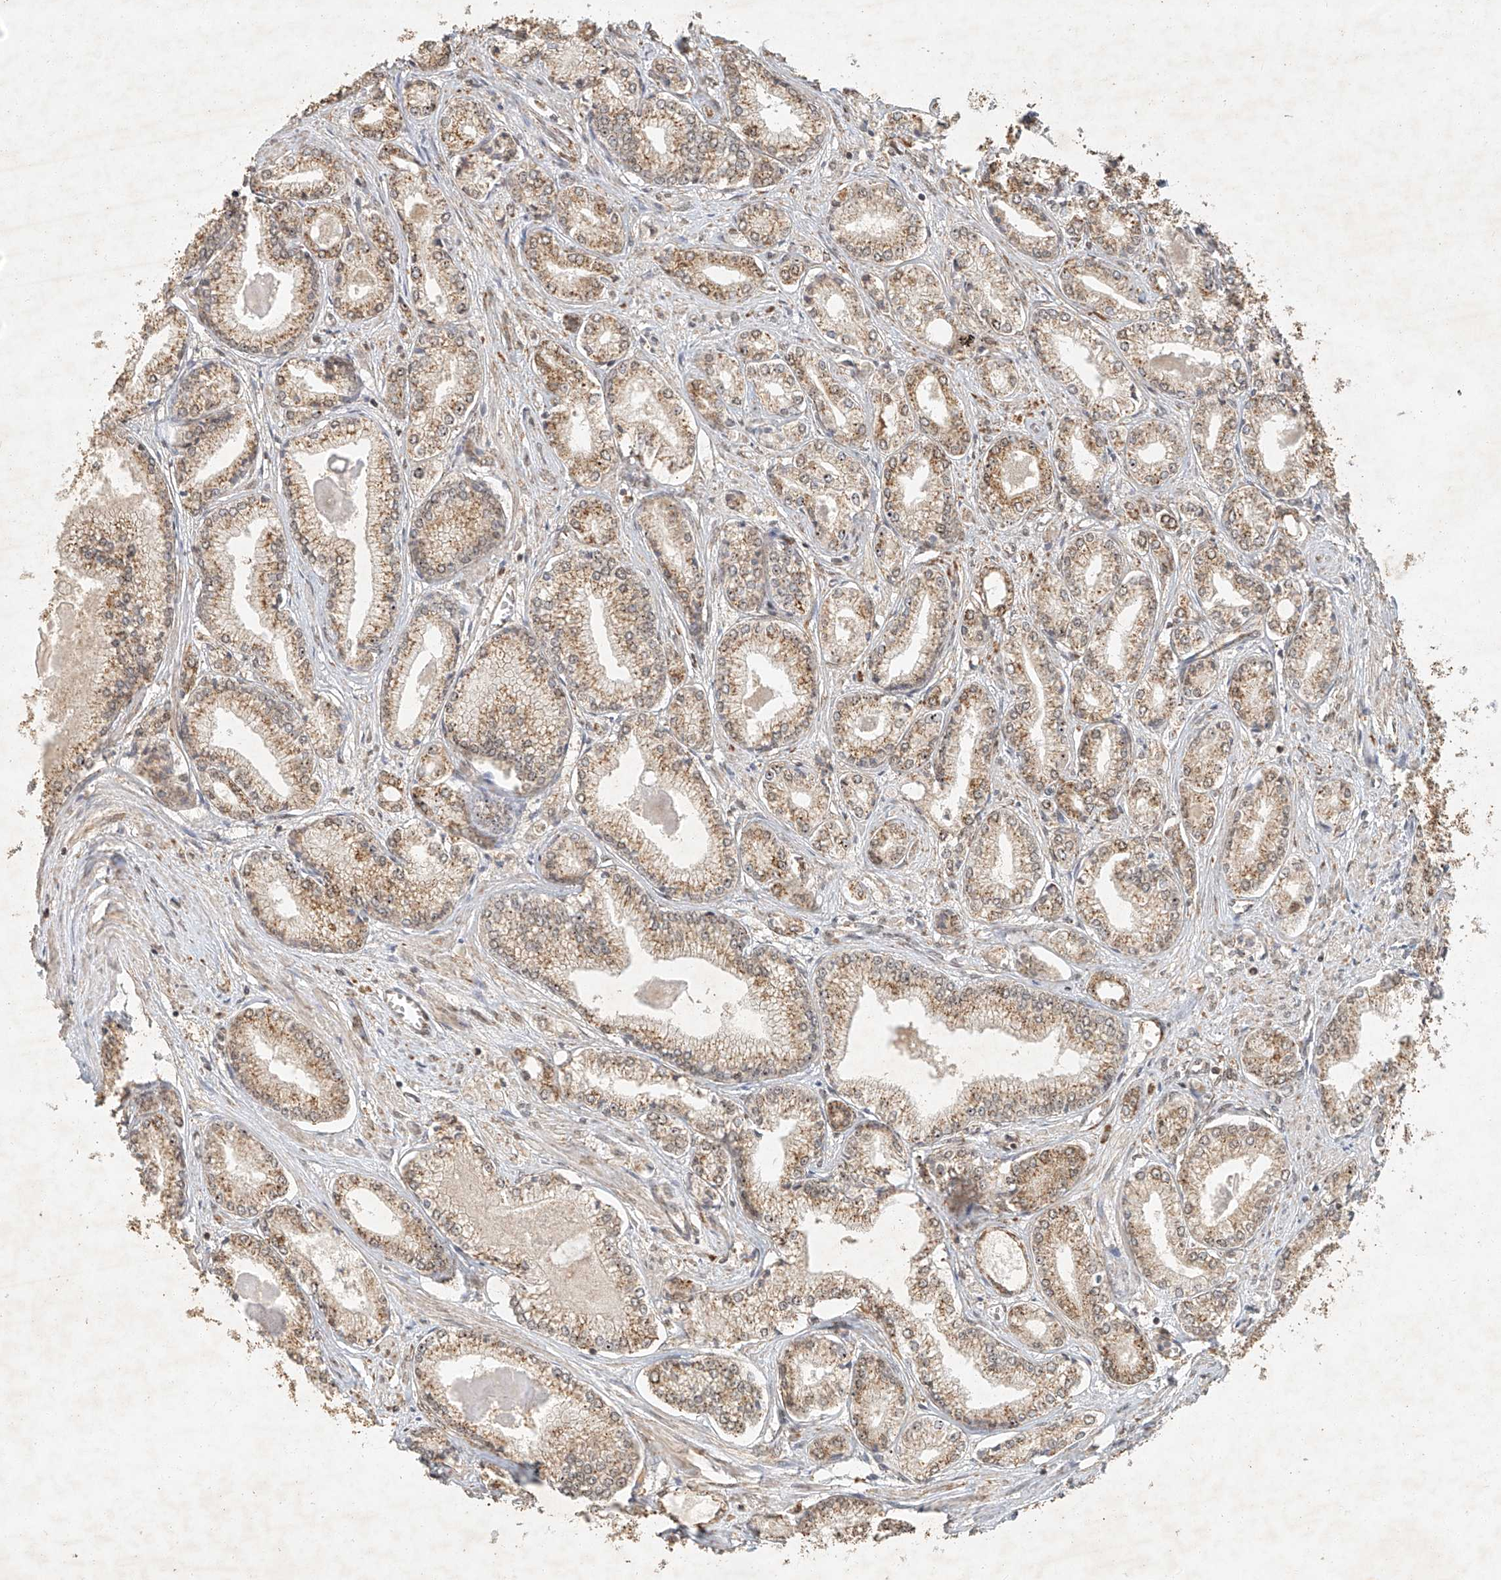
{"staining": {"intensity": "moderate", "quantity": ">75%", "location": "cytoplasmic/membranous"}, "tissue": "prostate cancer", "cell_type": "Tumor cells", "image_type": "cancer", "snomed": [{"axis": "morphology", "description": "Adenocarcinoma, Low grade"}, {"axis": "topography", "description": "Prostate"}], "caption": "A medium amount of moderate cytoplasmic/membranous expression is identified in about >75% of tumor cells in low-grade adenocarcinoma (prostate) tissue.", "gene": "CXorf58", "patient": {"sex": "male", "age": 60}}